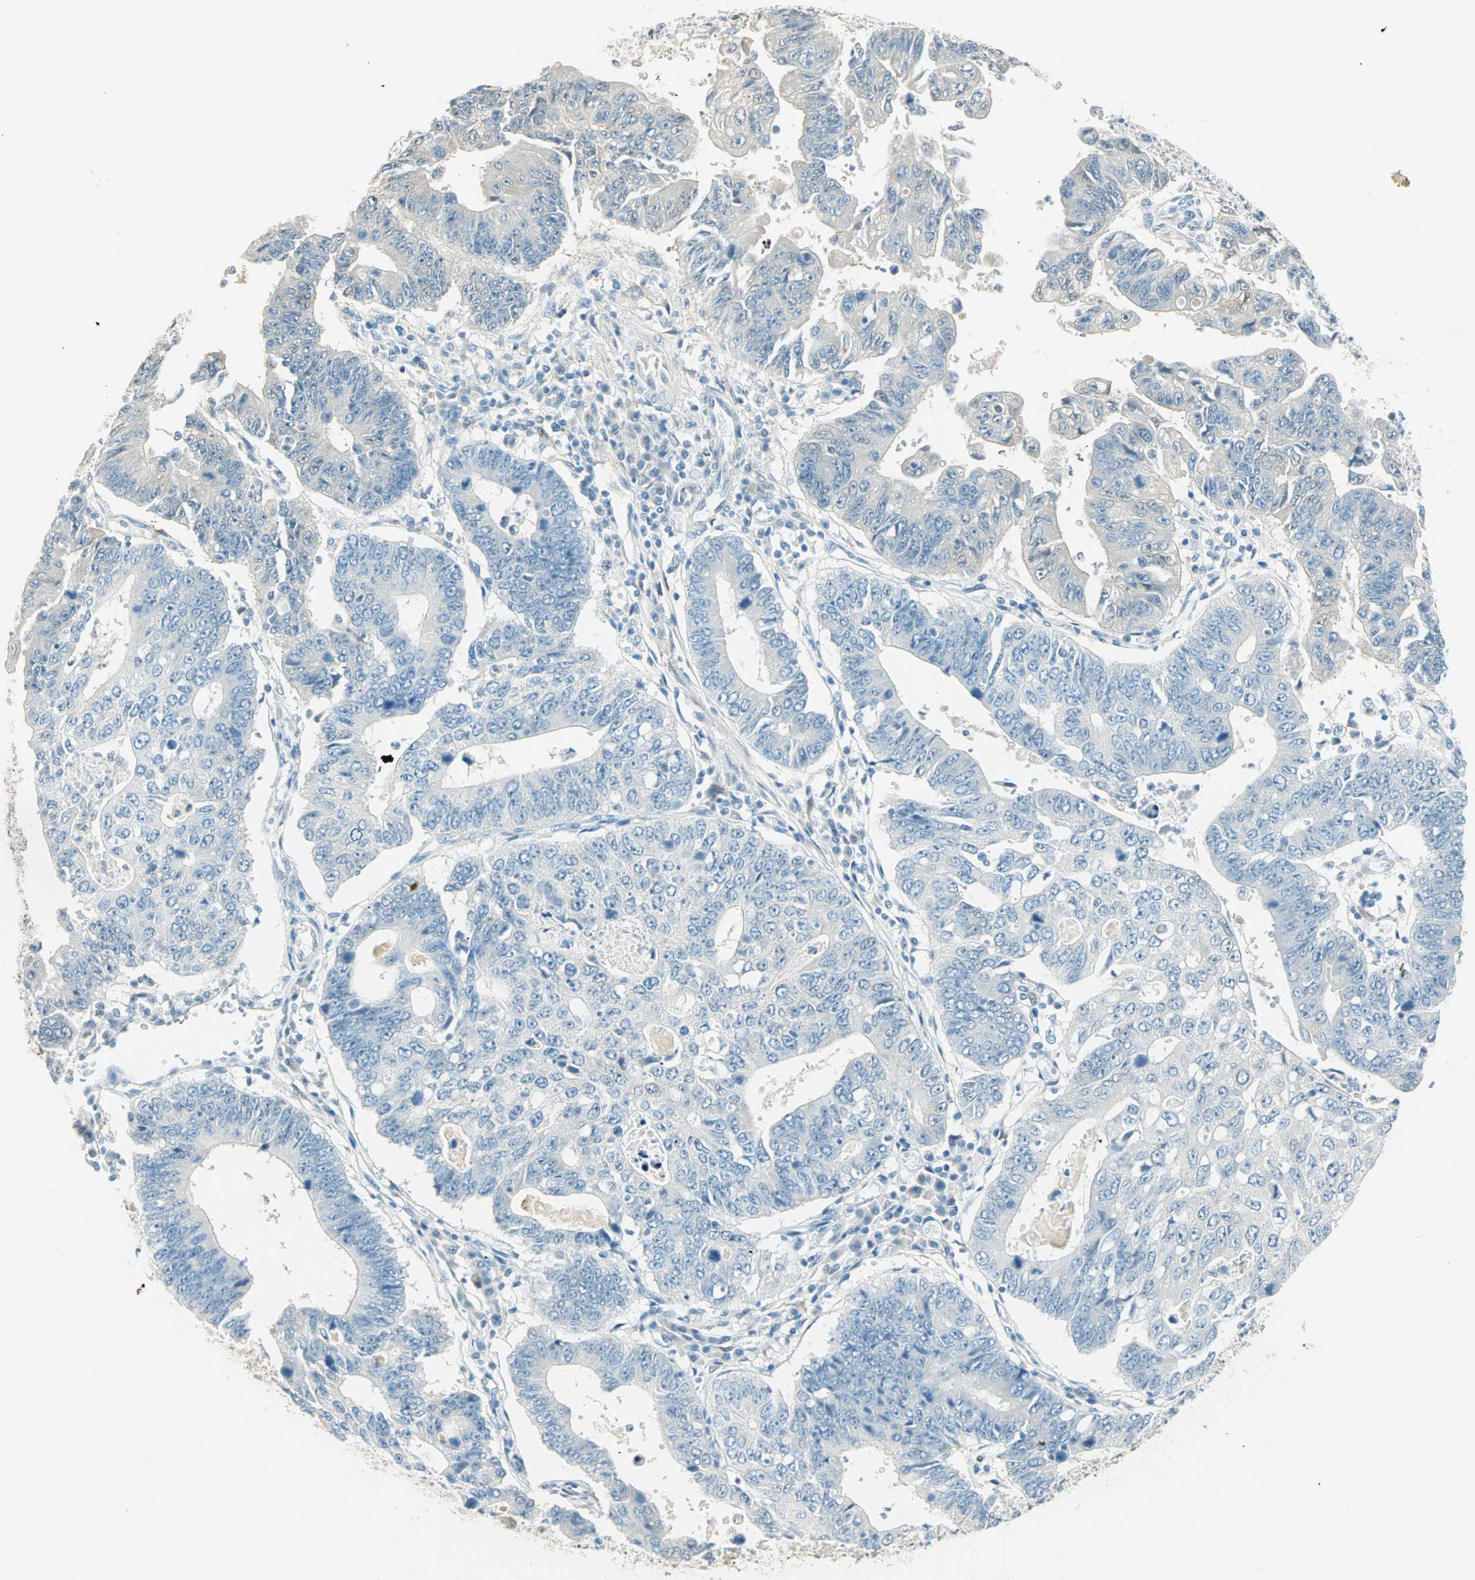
{"staining": {"intensity": "negative", "quantity": "none", "location": "none"}, "tissue": "stomach cancer", "cell_type": "Tumor cells", "image_type": "cancer", "snomed": [{"axis": "morphology", "description": "Adenocarcinoma, NOS"}, {"axis": "topography", "description": "Stomach"}], "caption": "DAB (3,3'-diaminobenzidine) immunohistochemical staining of human stomach cancer exhibits no significant positivity in tumor cells.", "gene": "S100A1", "patient": {"sex": "male", "age": 59}}